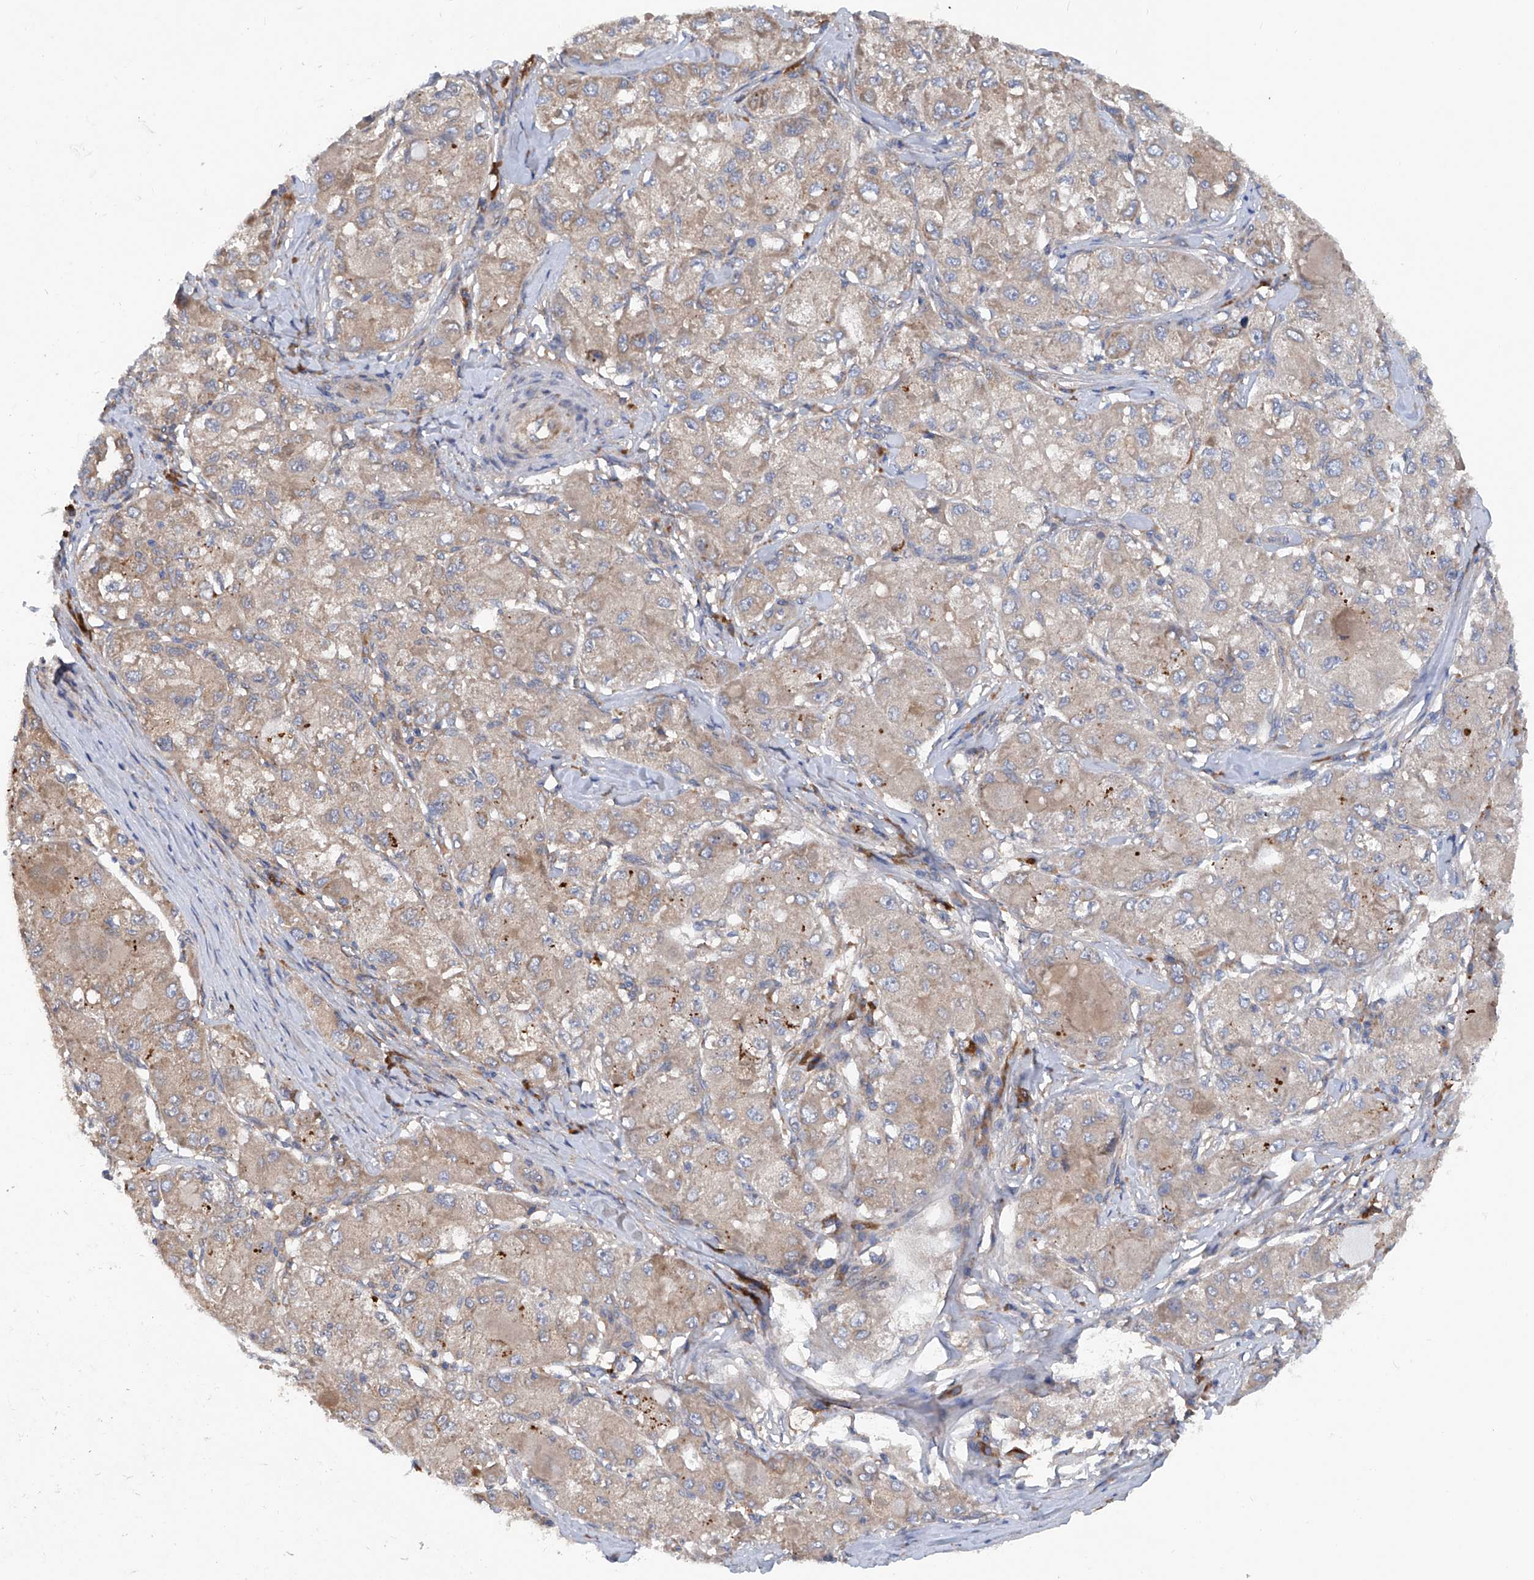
{"staining": {"intensity": "moderate", "quantity": "25%-75%", "location": "cytoplasmic/membranous"}, "tissue": "liver cancer", "cell_type": "Tumor cells", "image_type": "cancer", "snomed": [{"axis": "morphology", "description": "Carcinoma, Hepatocellular, NOS"}, {"axis": "topography", "description": "Liver"}], "caption": "High-magnification brightfield microscopy of liver cancer stained with DAB (brown) and counterstained with hematoxylin (blue). tumor cells exhibit moderate cytoplasmic/membranous staining is appreciated in approximately25%-75% of cells.", "gene": "ASCC3", "patient": {"sex": "male", "age": 80}}